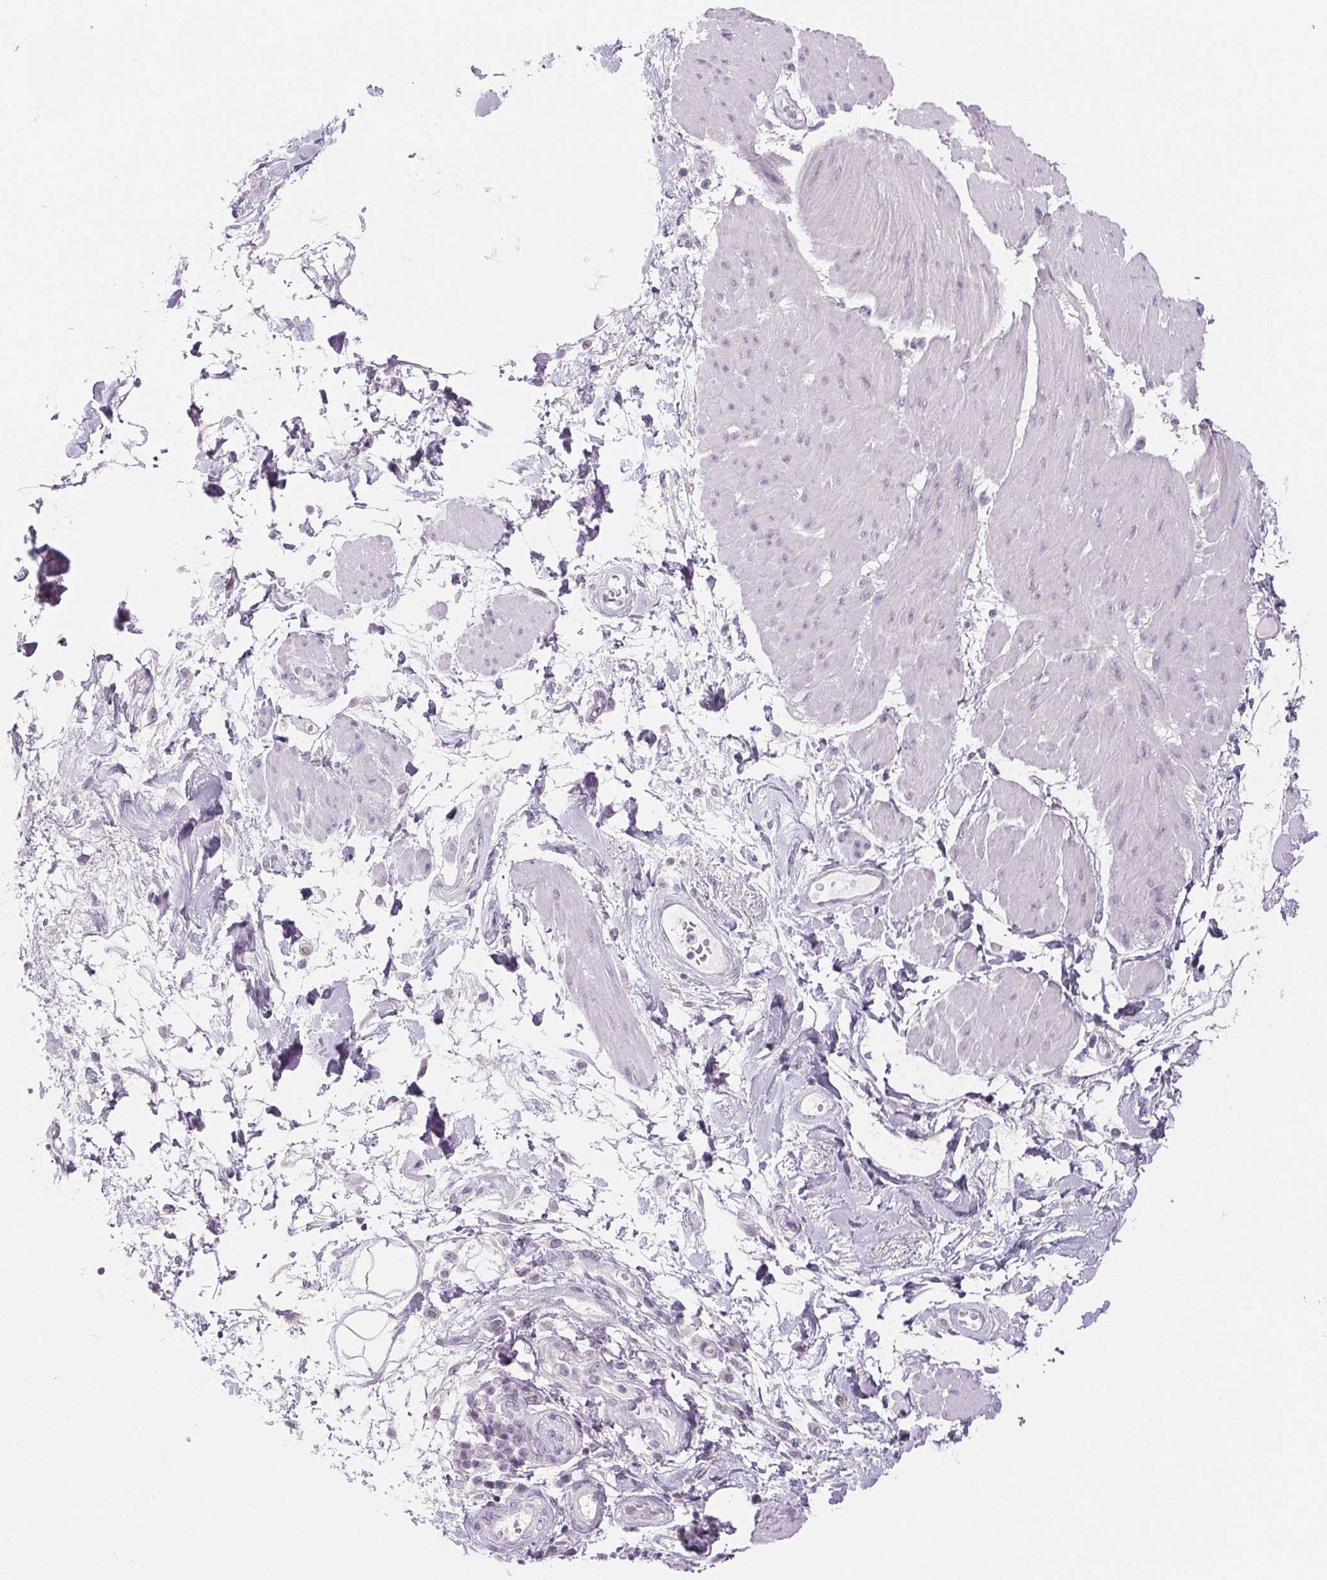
{"staining": {"intensity": "negative", "quantity": "none", "location": "none"}, "tissue": "adipose tissue", "cell_type": "Adipocytes", "image_type": "normal", "snomed": [{"axis": "morphology", "description": "Normal tissue, NOS"}, {"axis": "topography", "description": "Urinary bladder"}, {"axis": "topography", "description": "Peripheral nerve tissue"}], "caption": "A histopathology image of human adipose tissue is negative for staining in adipocytes. (DAB immunohistochemistry with hematoxylin counter stain).", "gene": "EHHADH", "patient": {"sex": "female", "age": 60}}